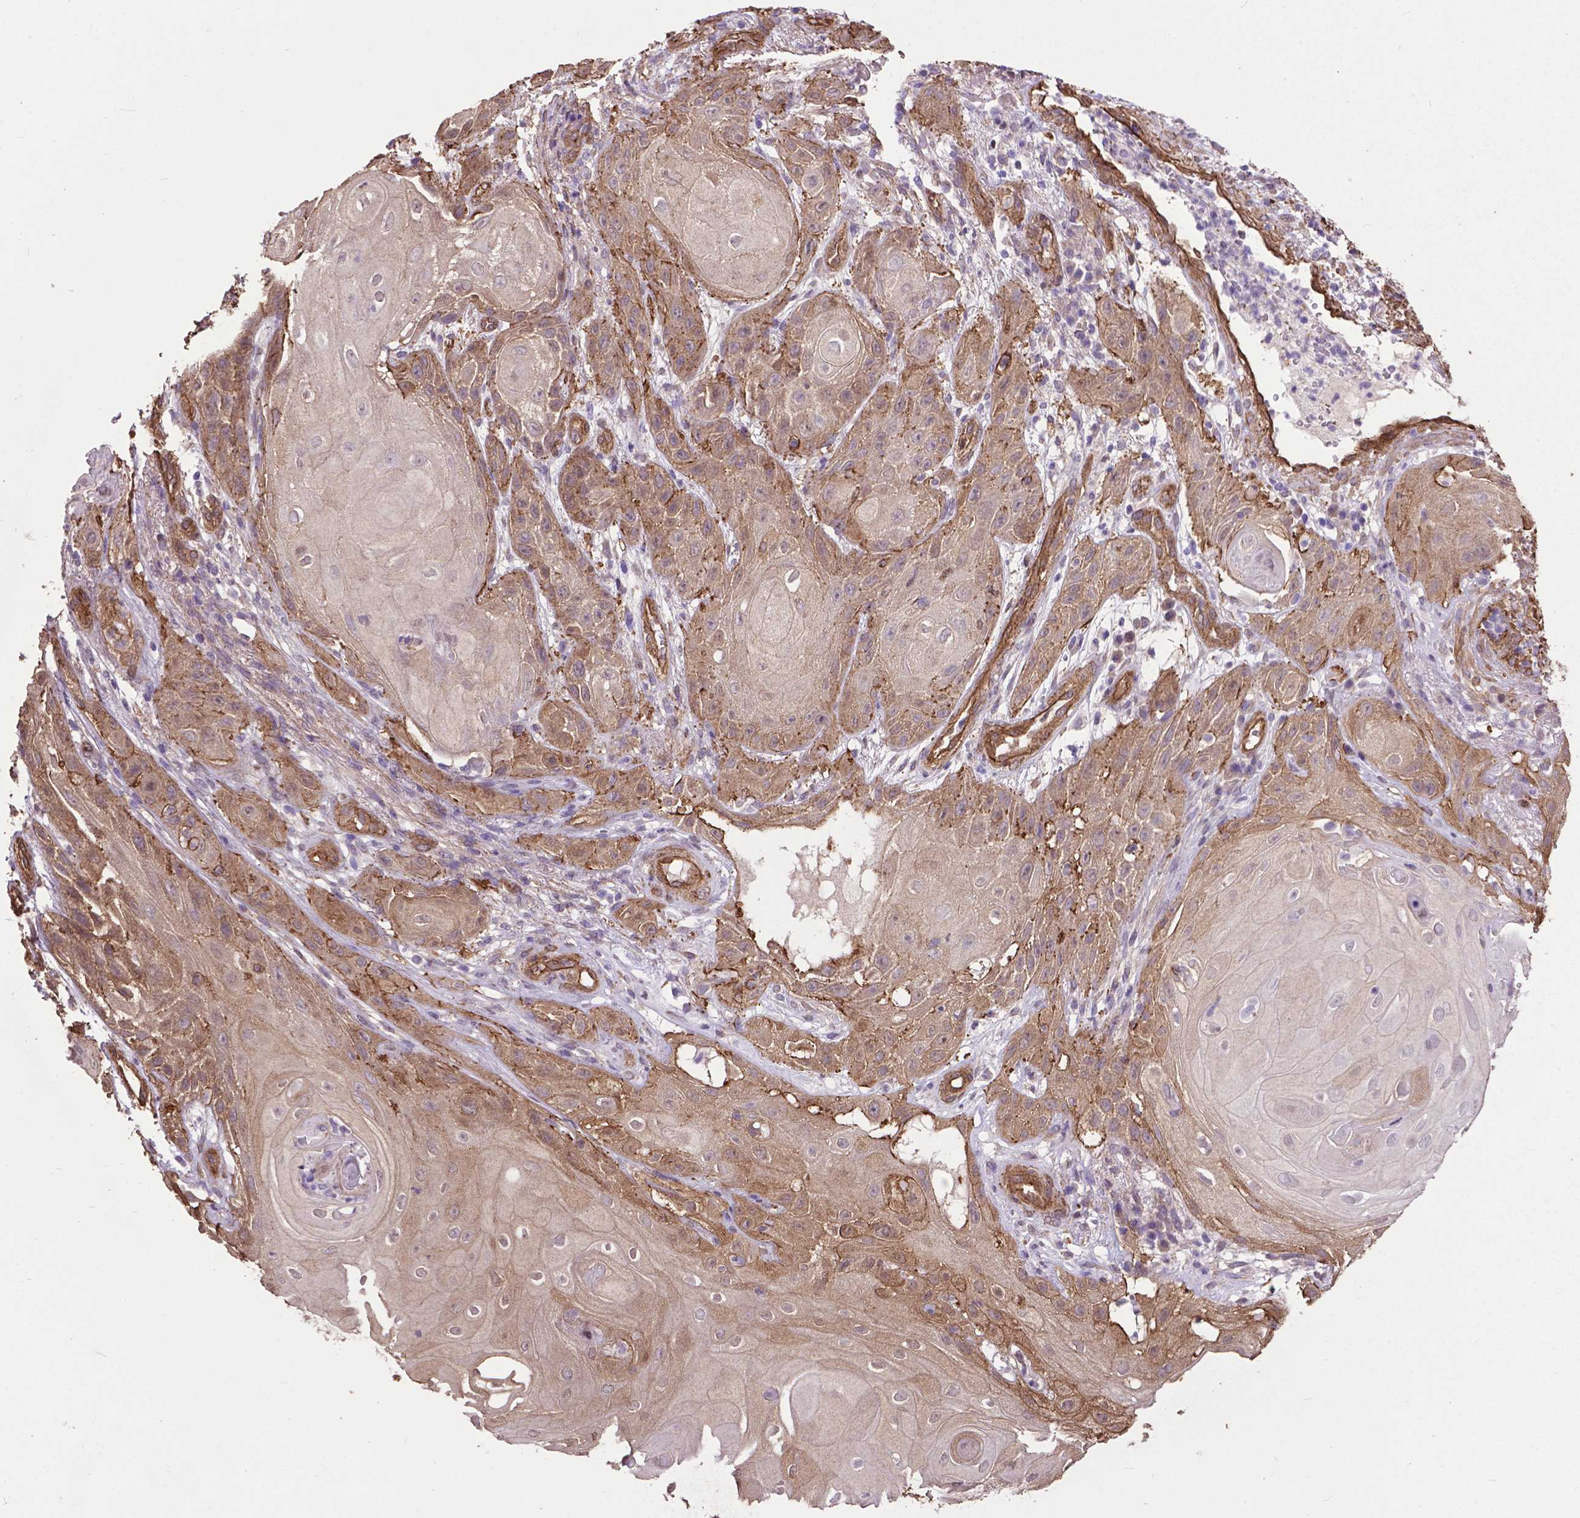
{"staining": {"intensity": "moderate", "quantity": "25%-75%", "location": "cytoplasmic/membranous"}, "tissue": "skin cancer", "cell_type": "Tumor cells", "image_type": "cancer", "snomed": [{"axis": "morphology", "description": "Squamous cell carcinoma, NOS"}, {"axis": "topography", "description": "Skin"}], "caption": "The image demonstrates immunohistochemical staining of squamous cell carcinoma (skin). There is moderate cytoplasmic/membranous staining is seen in approximately 25%-75% of tumor cells.", "gene": "PDLIM1", "patient": {"sex": "male", "age": 62}}